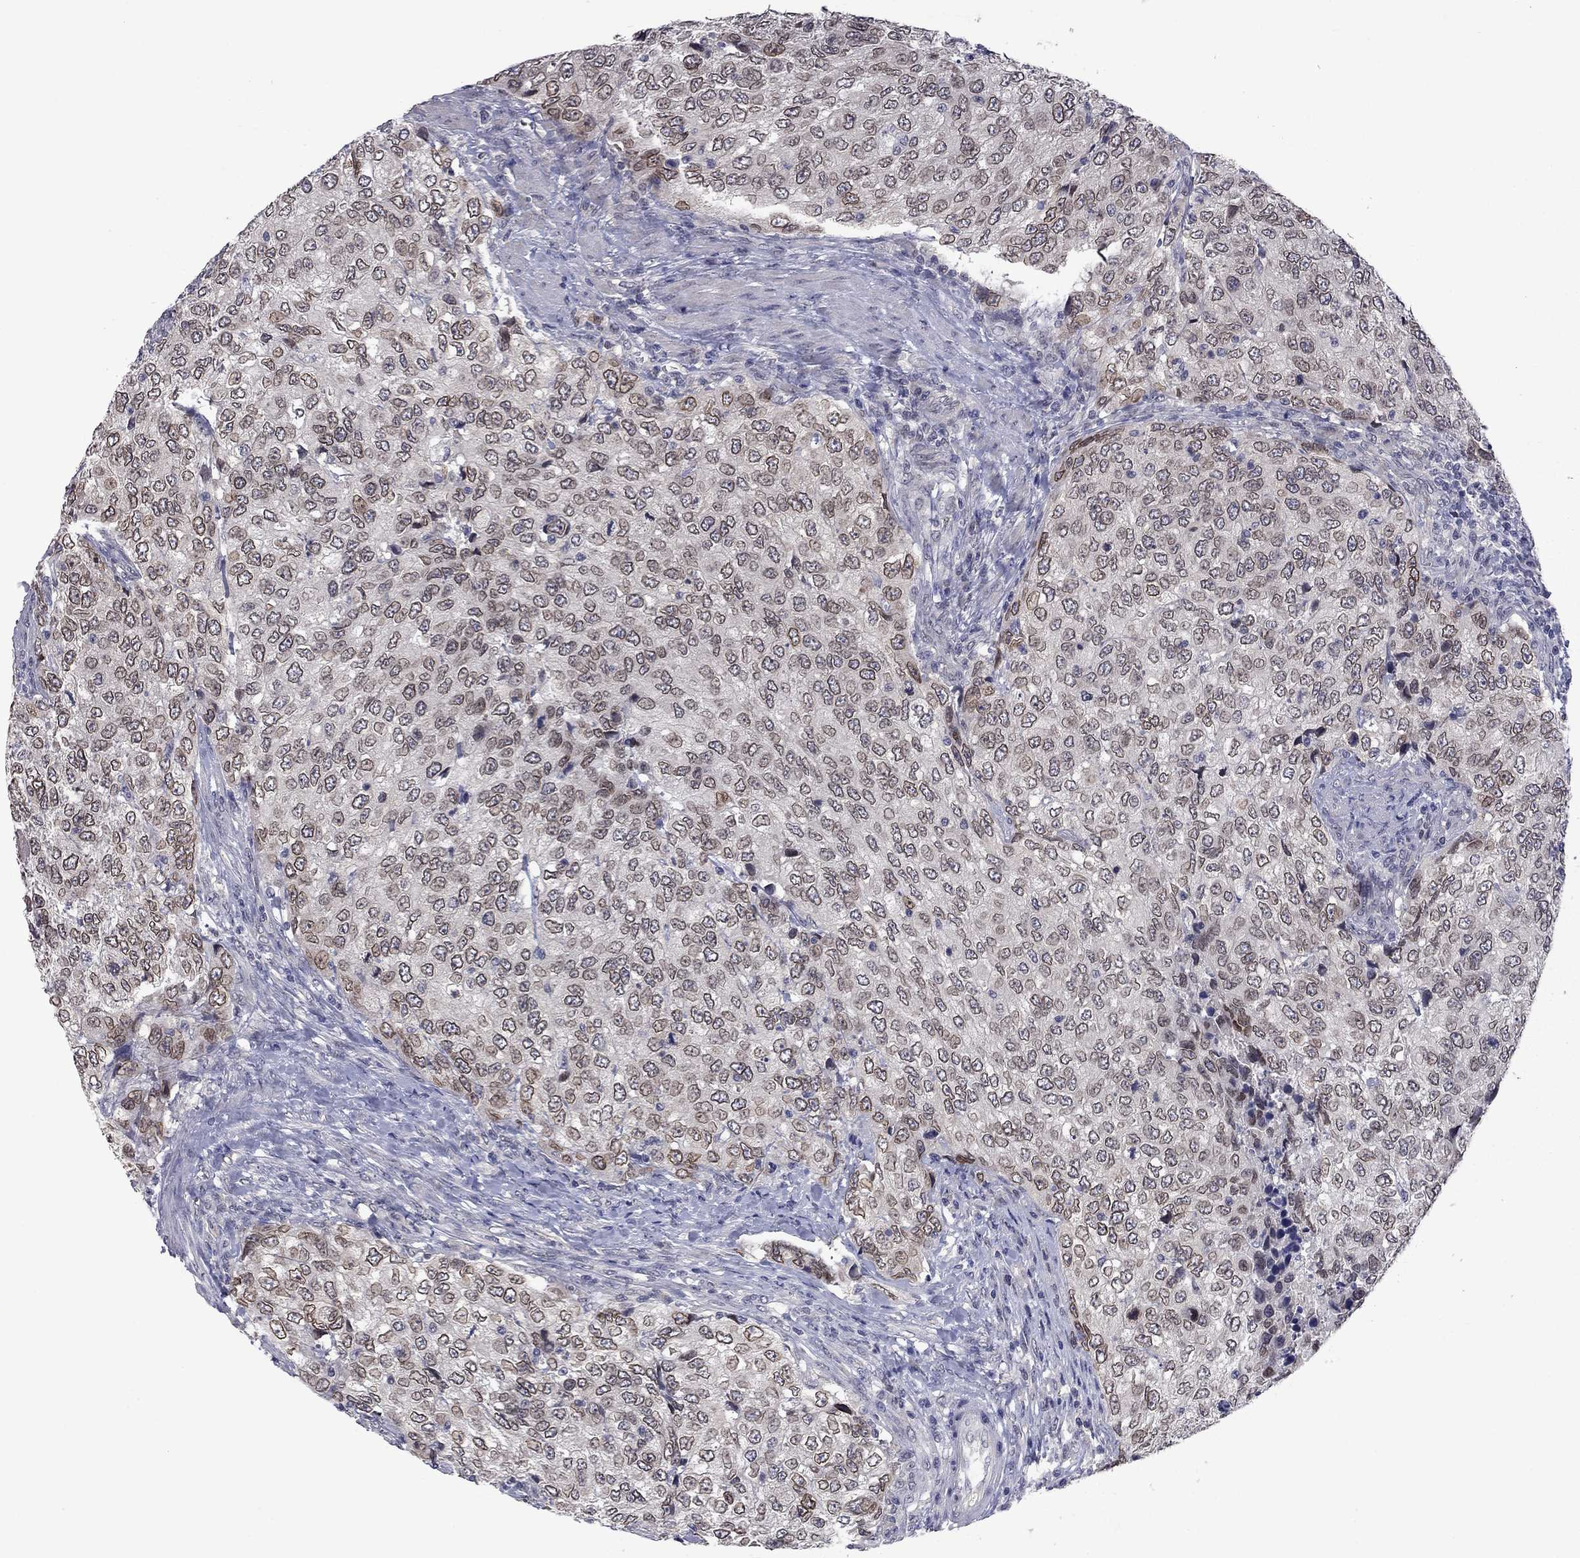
{"staining": {"intensity": "strong", "quantity": "<25%", "location": "cytoplasmic/membranous"}, "tissue": "urothelial cancer", "cell_type": "Tumor cells", "image_type": "cancer", "snomed": [{"axis": "morphology", "description": "Urothelial carcinoma, High grade"}, {"axis": "topography", "description": "Urinary bladder"}], "caption": "Human urothelial cancer stained with a brown dye reveals strong cytoplasmic/membranous positive expression in approximately <25% of tumor cells.", "gene": "FABP12", "patient": {"sex": "female", "age": 78}}